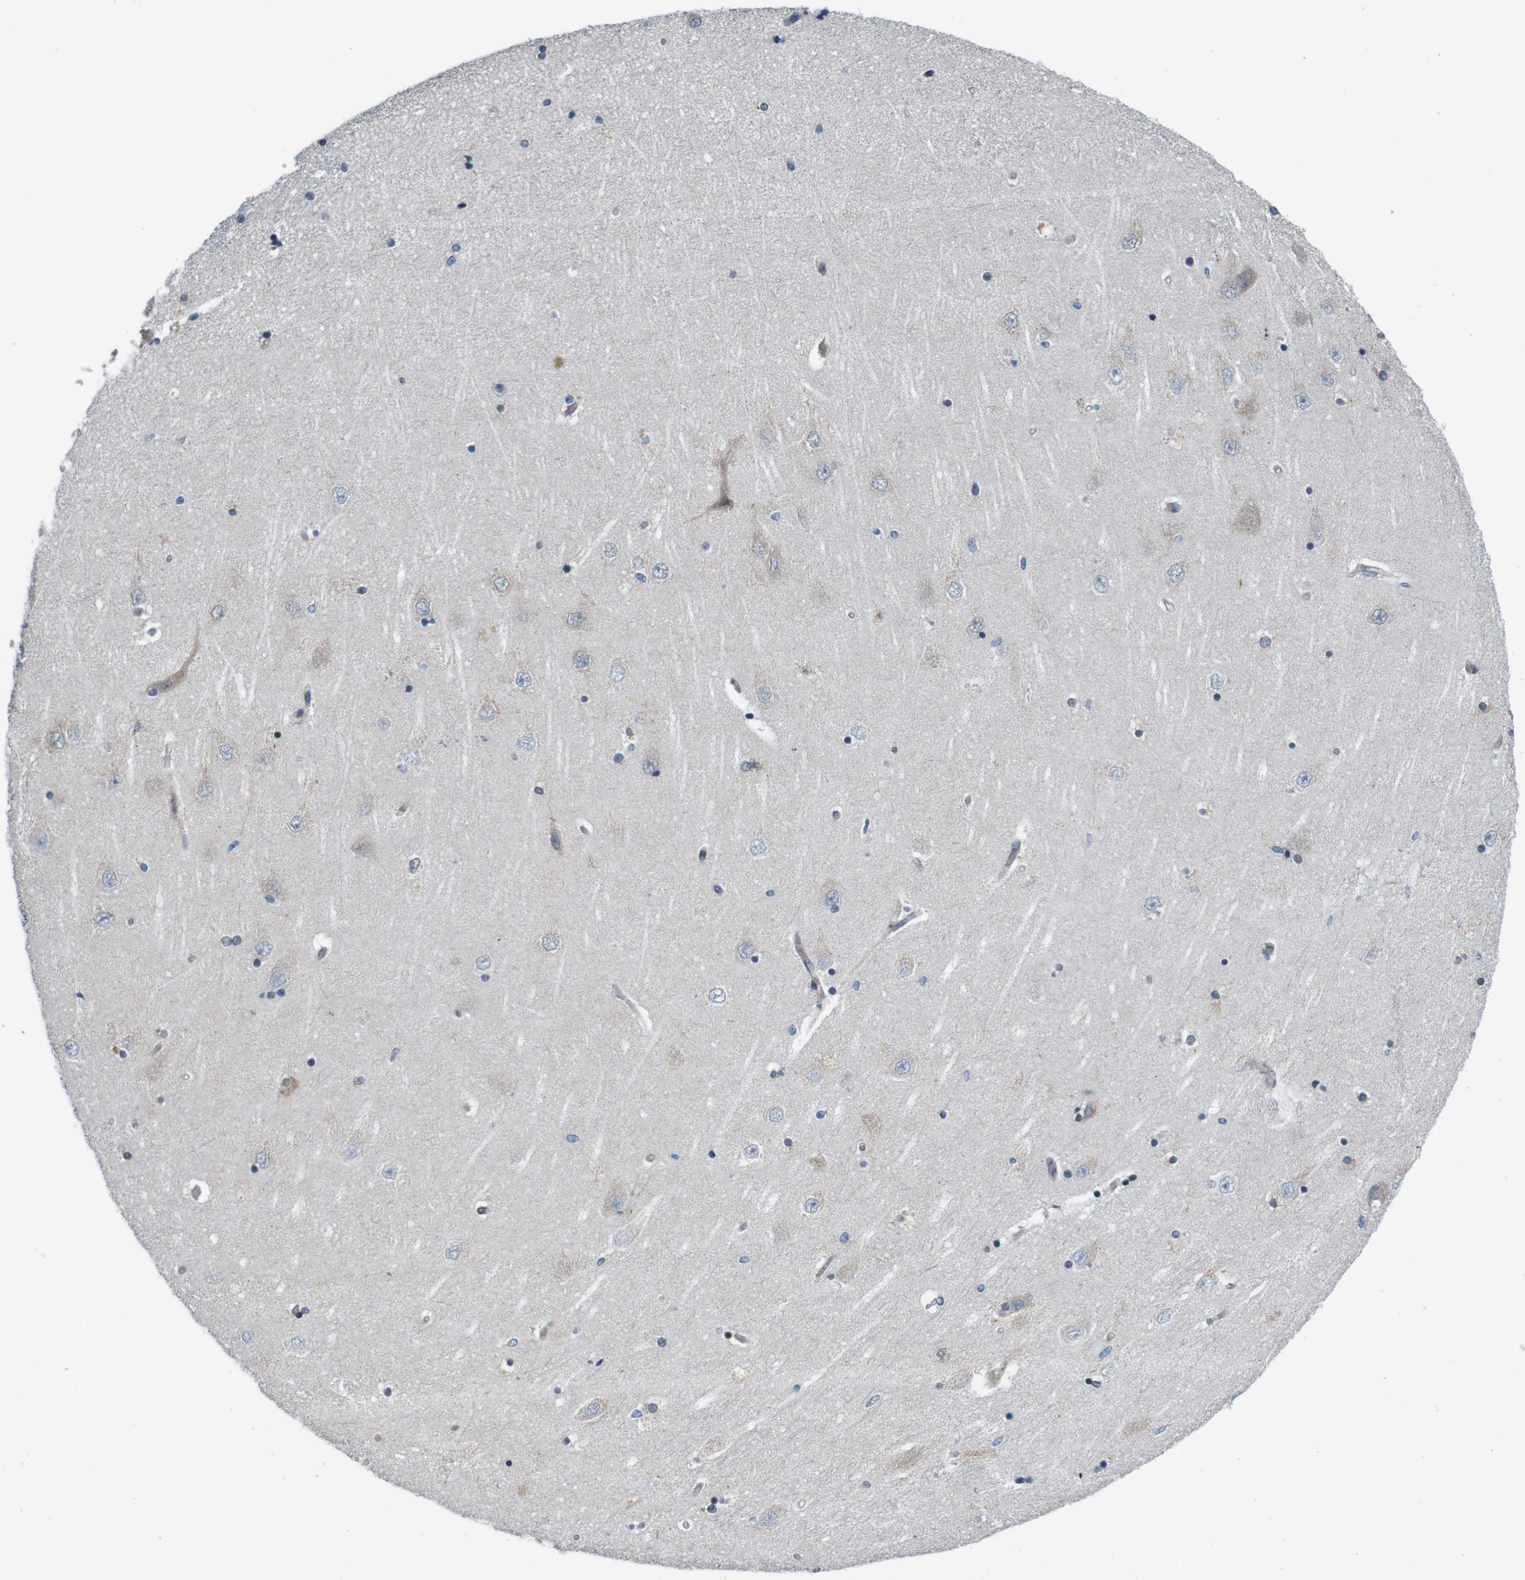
{"staining": {"intensity": "weak", "quantity": "25%-75%", "location": "nuclear"}, "tissue": "hippocampus", "cell_type": "Glial cells", "image_type": "normal", "snomed": [{"axis": "morphology", "description": "Normal tissue, NOS"}, {"axis": "topography", "description": "Hippocampus"}], "caption": "Immunohistochemistry (IHC) histopathology image of normal human hippocampus stained for a protein (brown), which reveals low levels of weak nuclear staining in about 25%-75% of glial cells.", "gene": "SKI", "patient": {"sex": "female", "age": 54}}